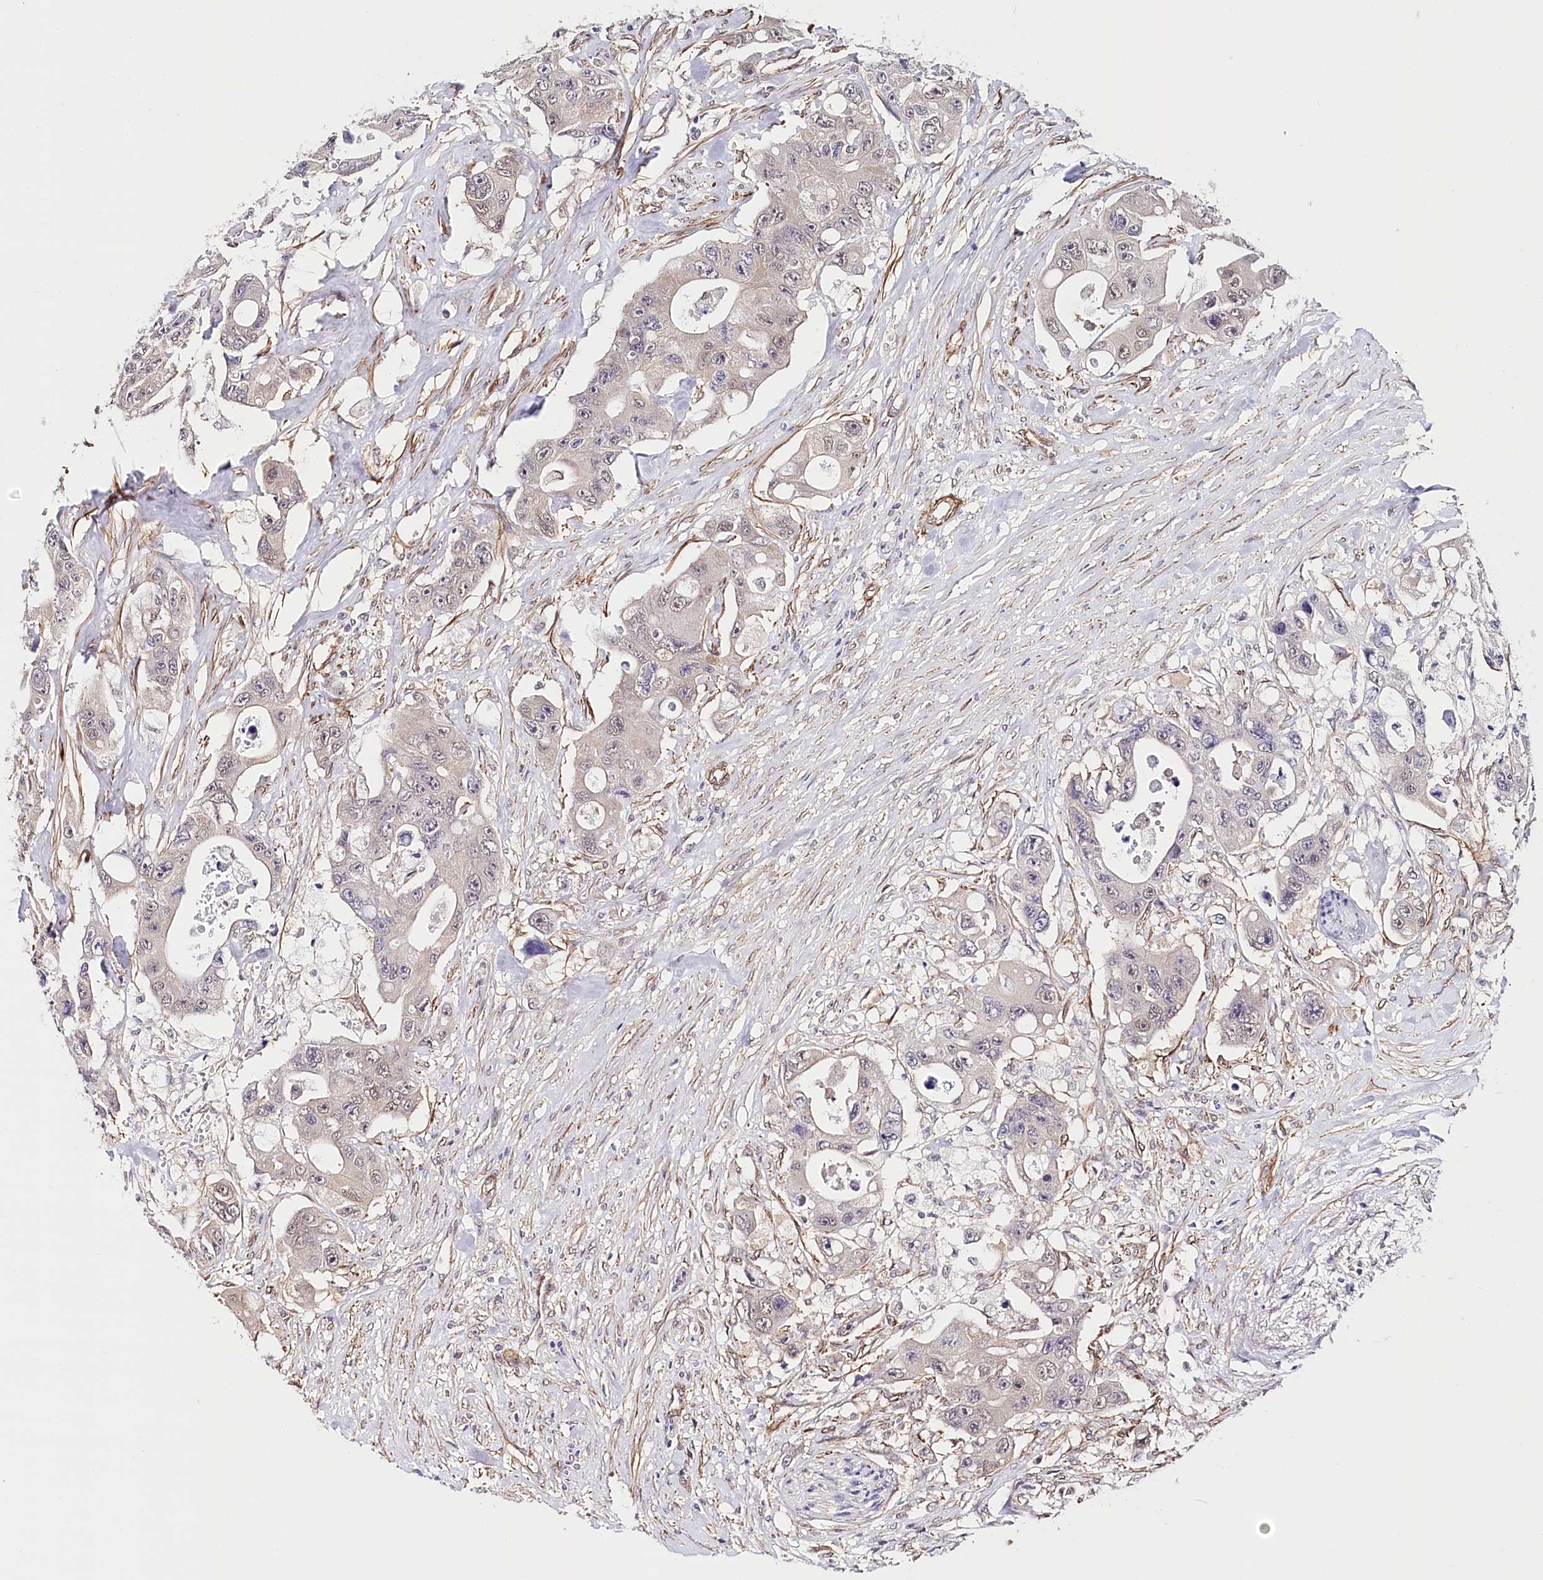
{"staining": {"intensity": "negative", "quantity": "none", "location": "none"}, "tissue": "colorectal cancer", "cell_type": "Tumor cells", "image_type": "cancer", "snomed": [{"axis": "morphology", "description": "Adenocarcinoma, NOS"}, {"axis": "topography", "description": "Colon"}], "caption": "IHC histopathology image of adenocarcinoma (colorectal) stained for a protein (brown), which demonstrates no expression in tumor cells.", "gene": "PPP2R5B", "patient": {"sex": "female", "age": 46}}